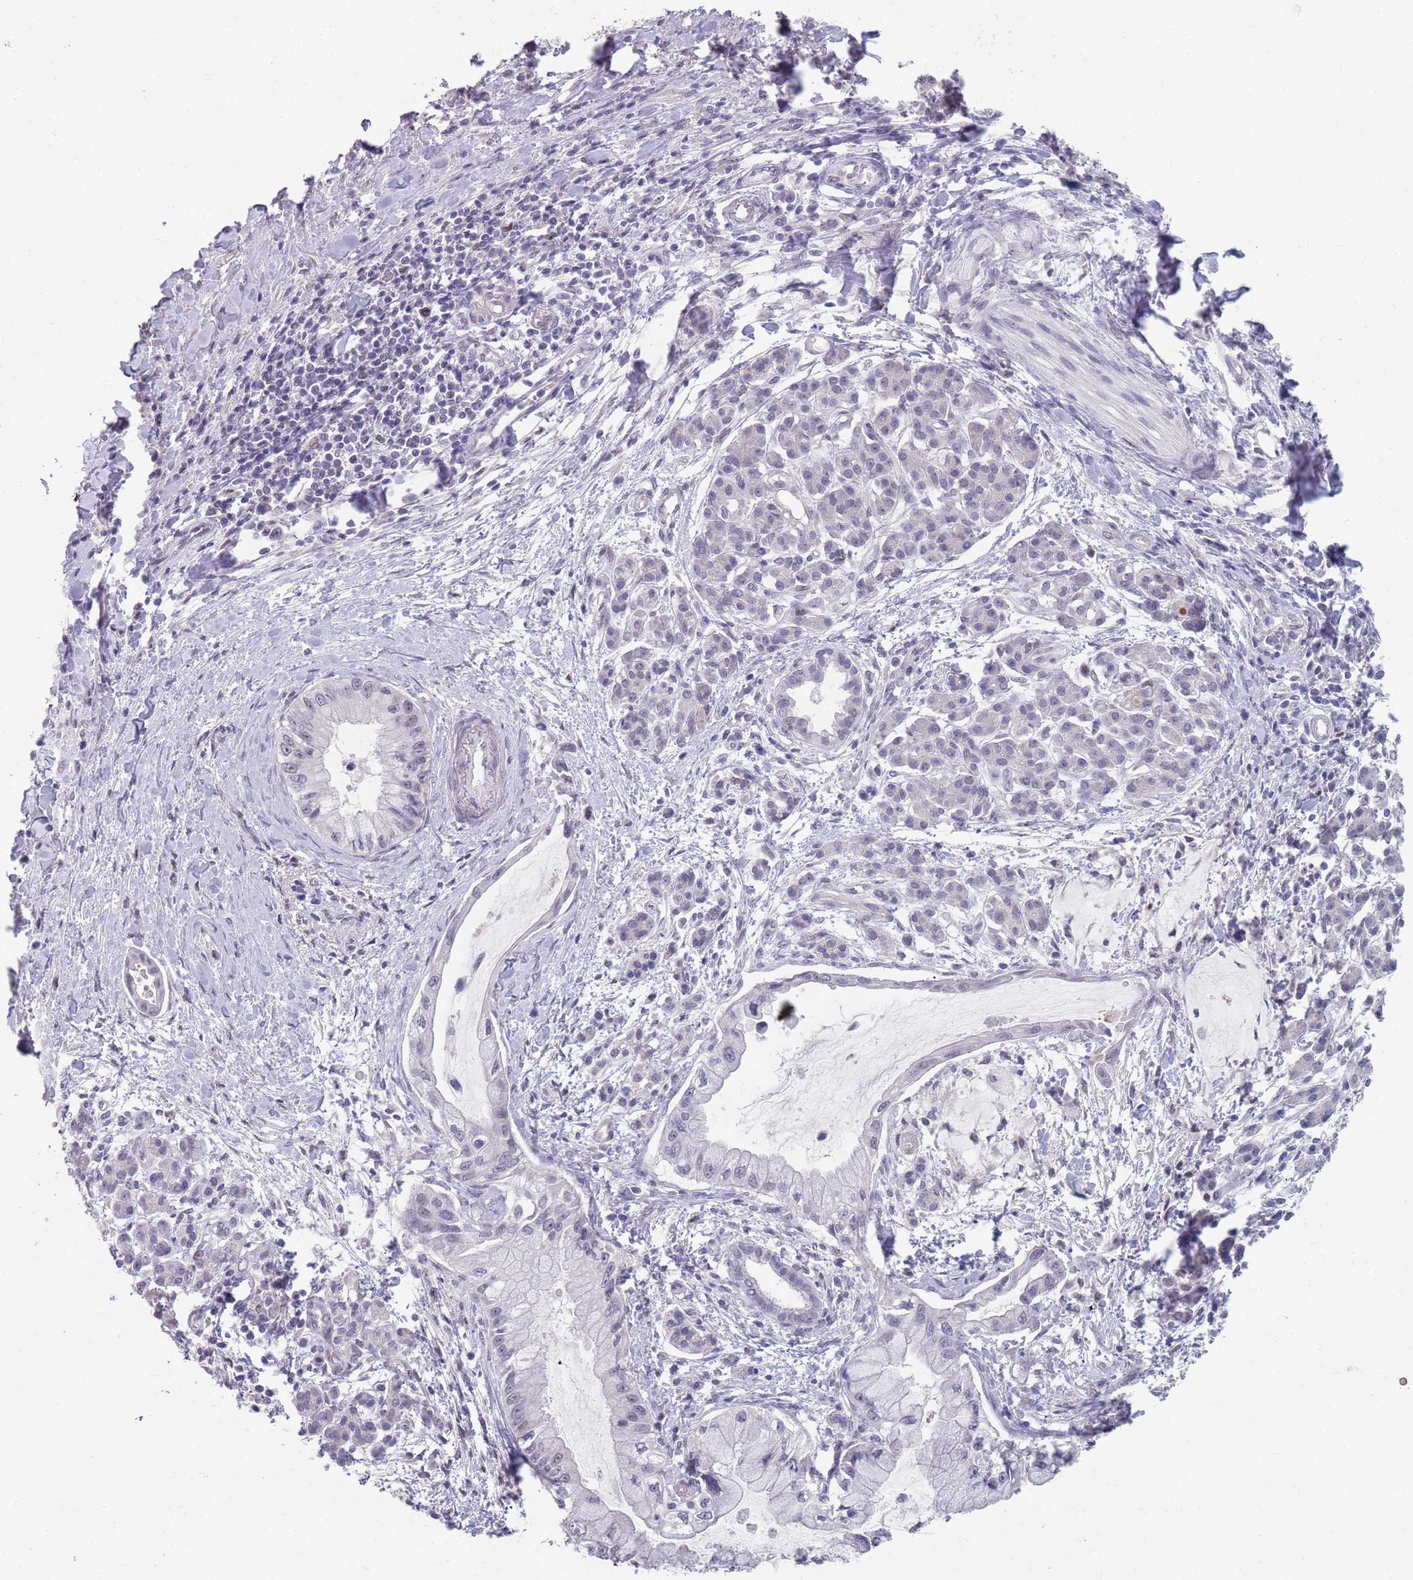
{"staining": {"intensity": "negative", "quantity": "none", "location": "none"}, "tissue": "pancreatic cancer", "cell_type": "Tumor cells", "image_type": "cancer", "snomed": [{"axis": "morphology", "description": "Adenocarcinoma, NOS"}, {"axis": "topography", "description": "Pancreas"}], "caption": "An image of human pancreatic adenocarcinoma is negative for staining in tumor cells.", "gene": "SAMD1", "patient": {"sex": "male", "age": 48}}